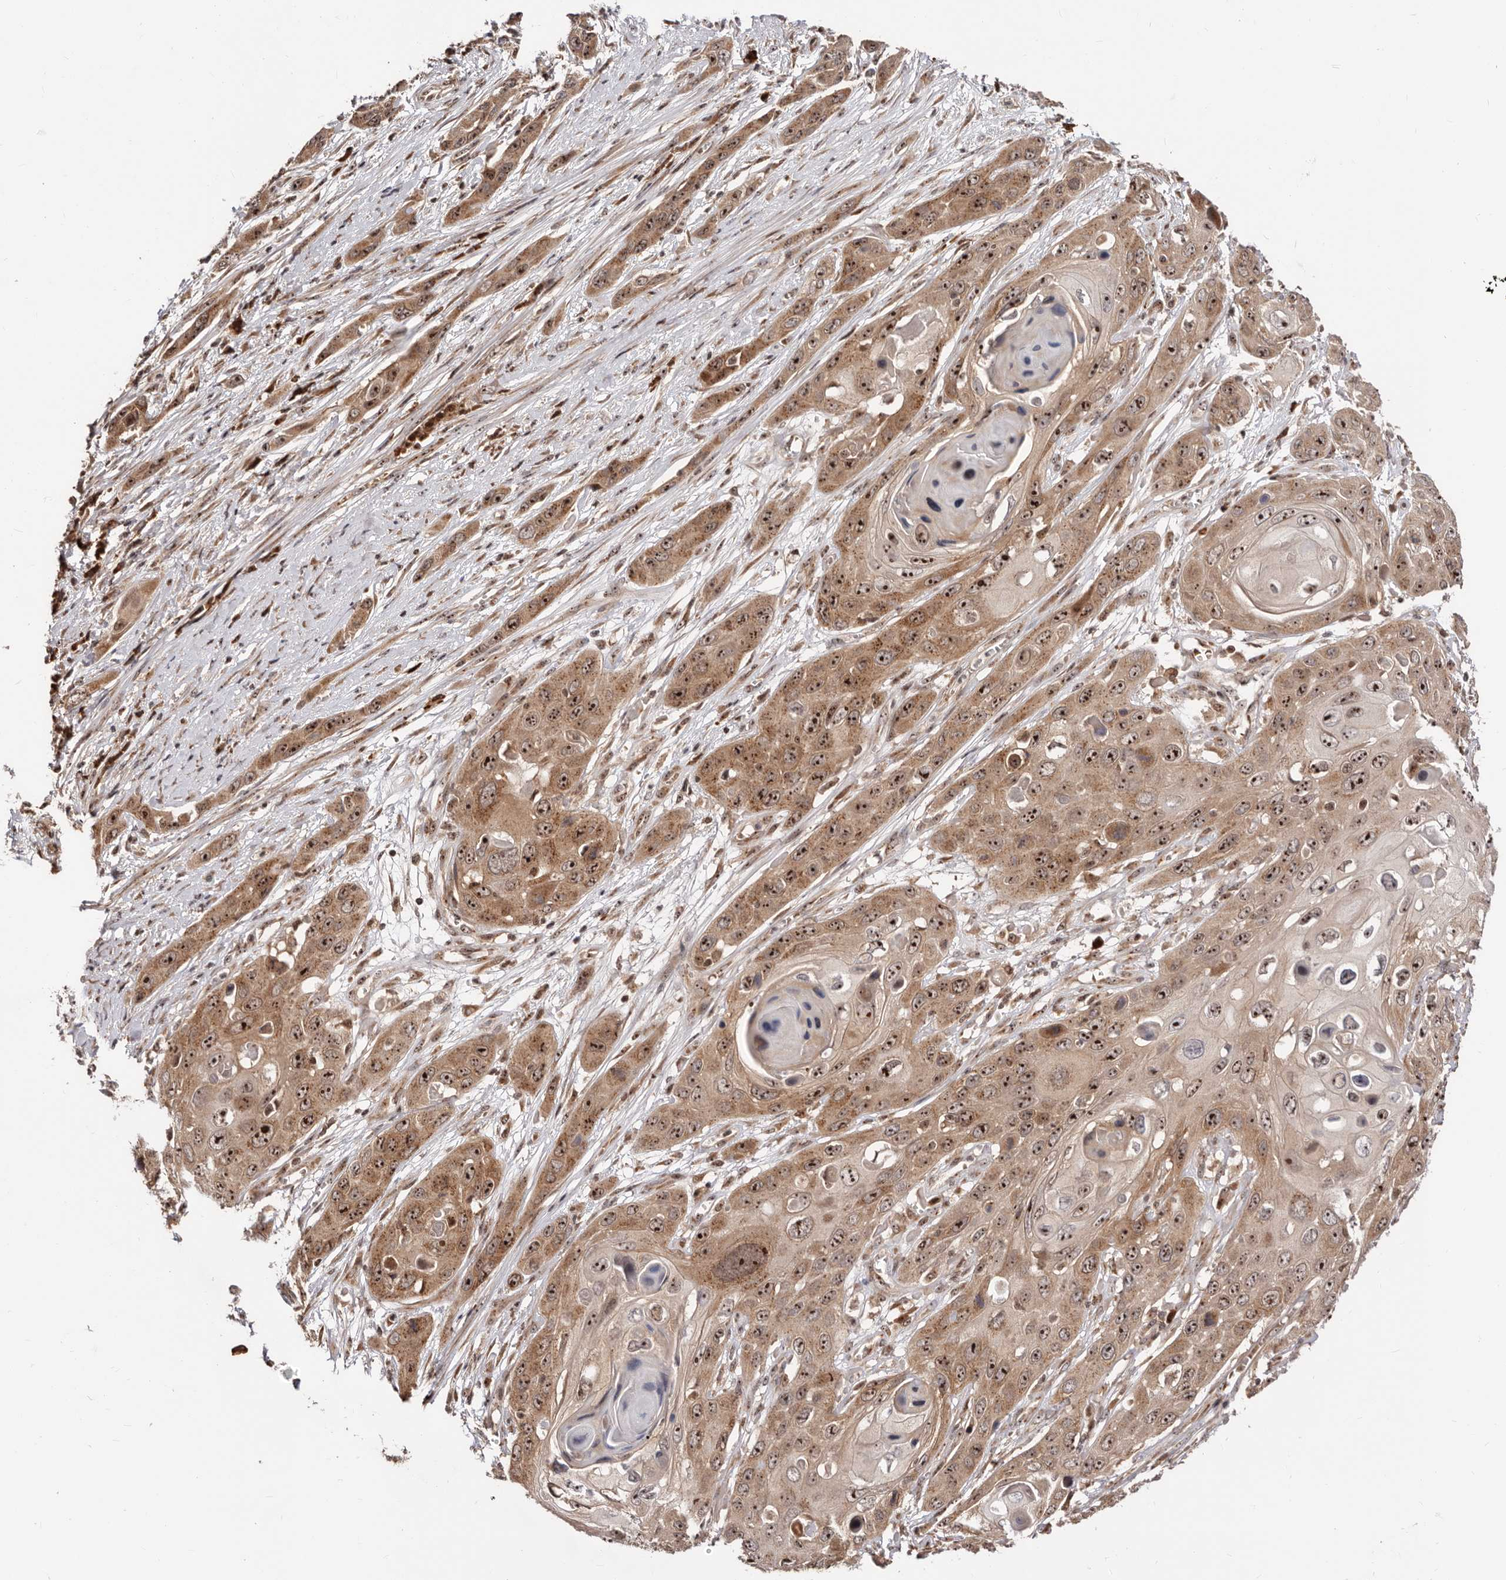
{"staining": {"intensity": "strong", "quantity": ">75%", "location": "cytoplasmic/membranous,nuclear"}, "tissue": "skin cancer", "cell_type": "Tumor cells", "image_type": "cancer", "snomed": [{"axis": "morphology", "description": "Squamous cell carcinoma, NOS"}, {"axis": "topography", "description": "Skin"}], "caption": "Skin squamous cell carcinoma stained with a protein marker shows strong staining in tumor cells.", "gene": "APOL6", "patient": {"sex": "male", "age": 55}}